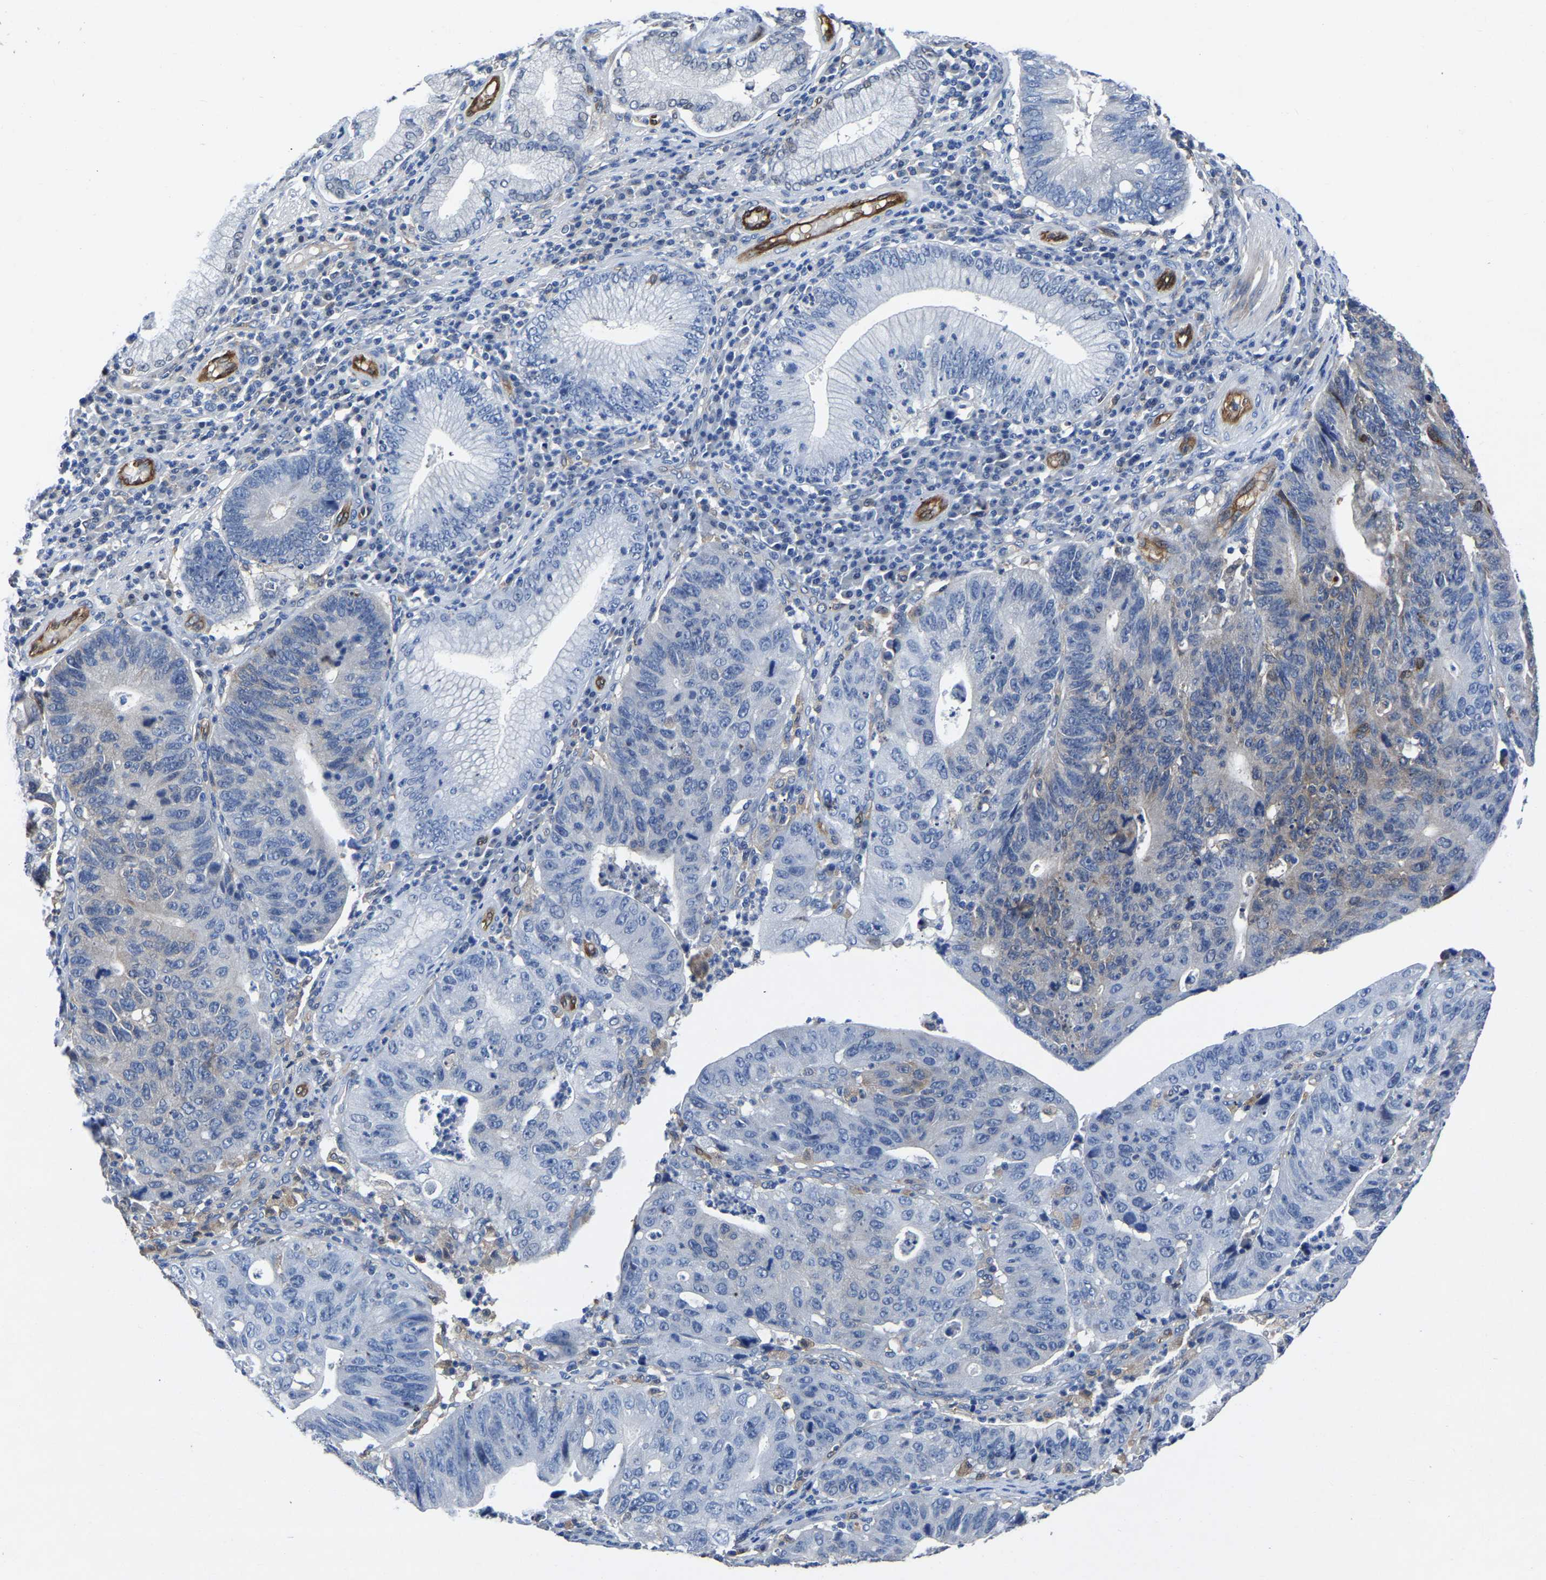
{"staining": {"intensity": "negative", "quantity": "none", "location": "none"}, "tissue": "stomach cancer", "cell_type": "Tumor cells", "image_type": "cancer", "snomed": [{"axis": "morphology", "description": "Adenocarcinoma, NOS"}, {"axis": "topography", "description": "Stomach"}], "caption": "High power microscopy histopathology image of an IHC image of stomach cancer (adenocarcinoma), revealing no significant staining in tumor cells. (DAB (3,3'-diaminobenzidine) immunohistochemistry, high magnification).", "gene": "ATG2B", "patient": {"sex": "male", "age": 59}}